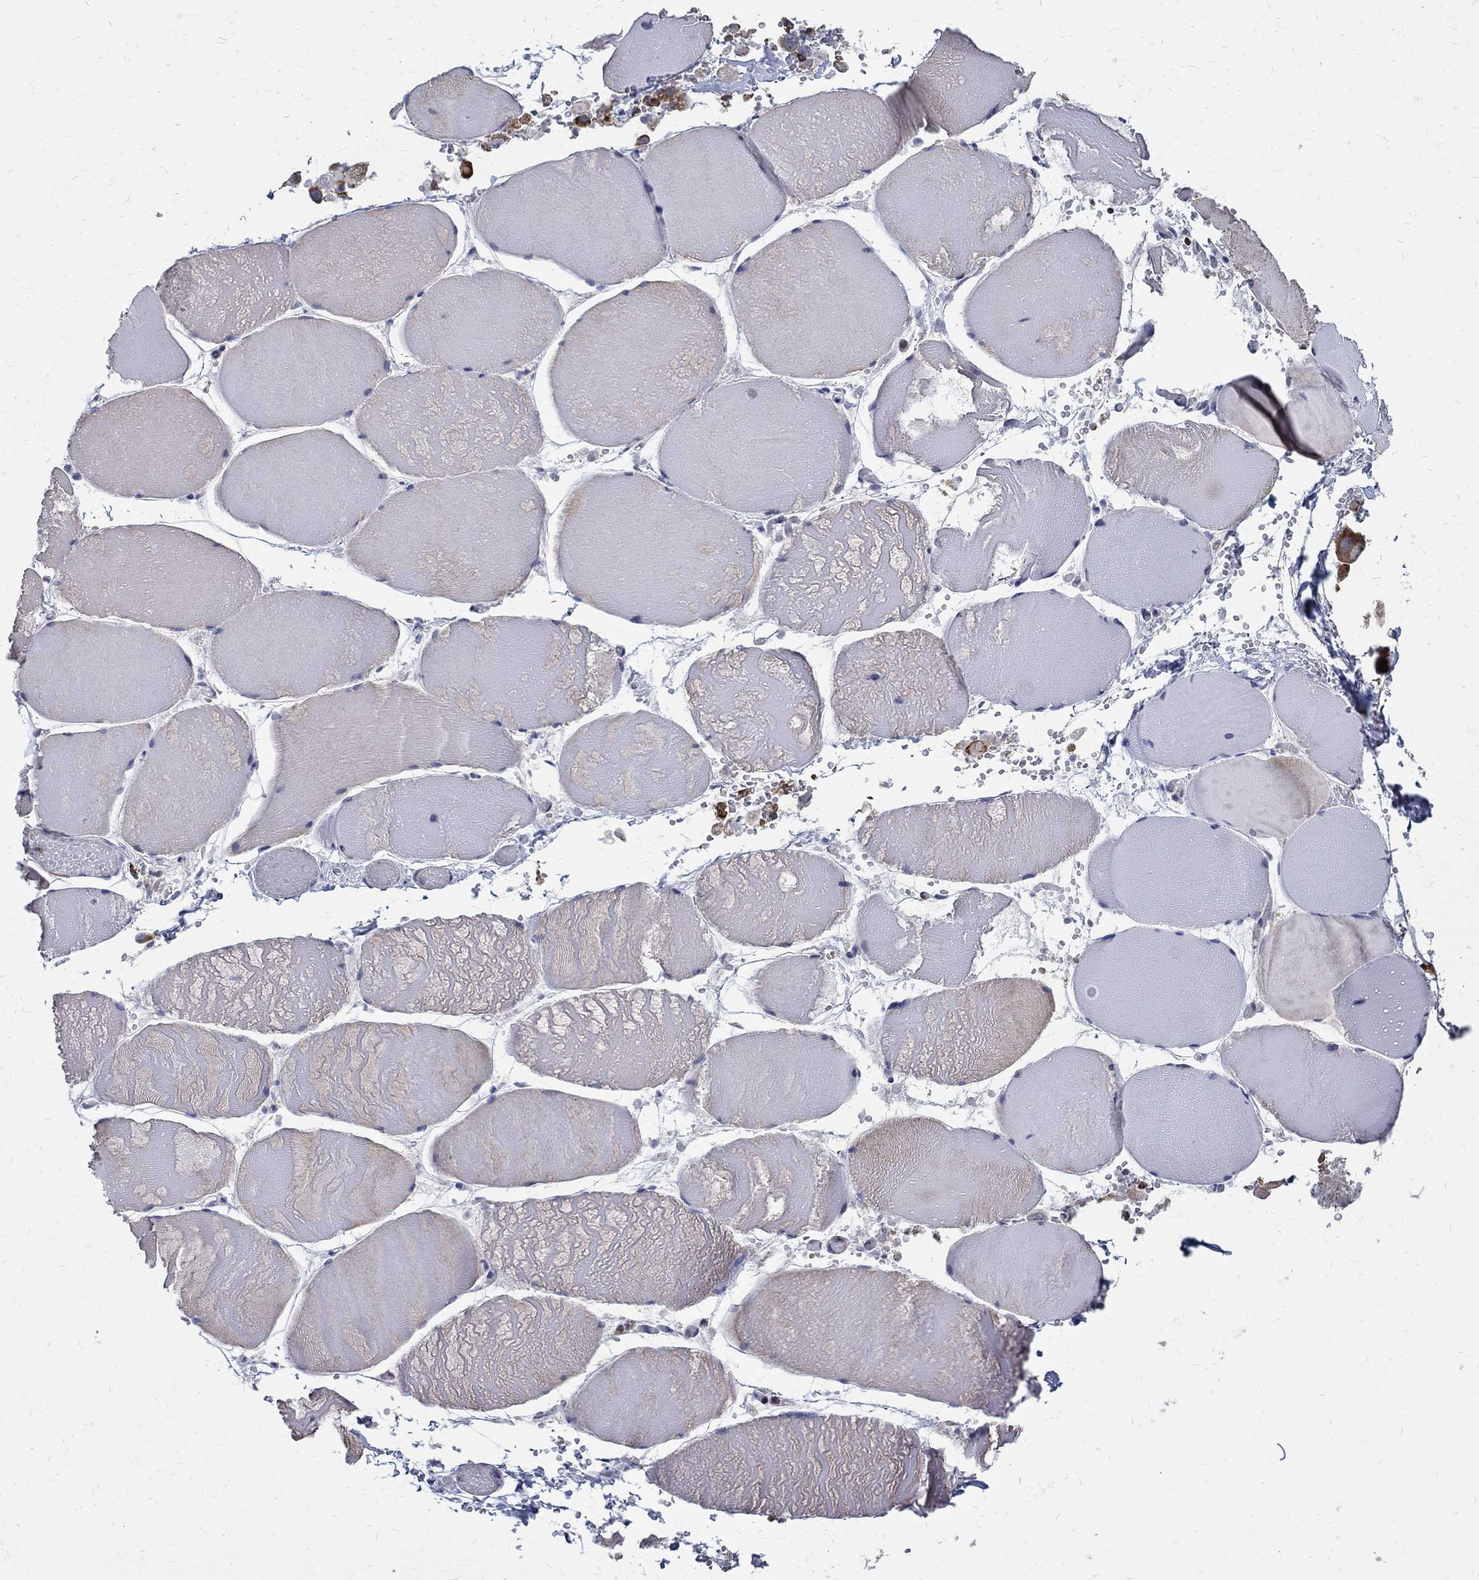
{"staining": {"intensity": "negative", "quantity": "none", "location": "none"}, "tissue": "skeletal muscle", "cell_type": "Myocytes", "image_type": "normal", "snomed": [{"axis": "morphology", "description": "Normal tissue, NOS"}, {"axis": "morphology", "description": "Malignant melanoma, Metastatic site"}, {"axis": "topography", "description": "Skeletal muscle"}], "caption": "The immunohistochemistry histopathology image has no significant staining in myocytes of skeletal muscle.", "gene": "AGAP2", "patient": {"sex": "male", "age": 50}}